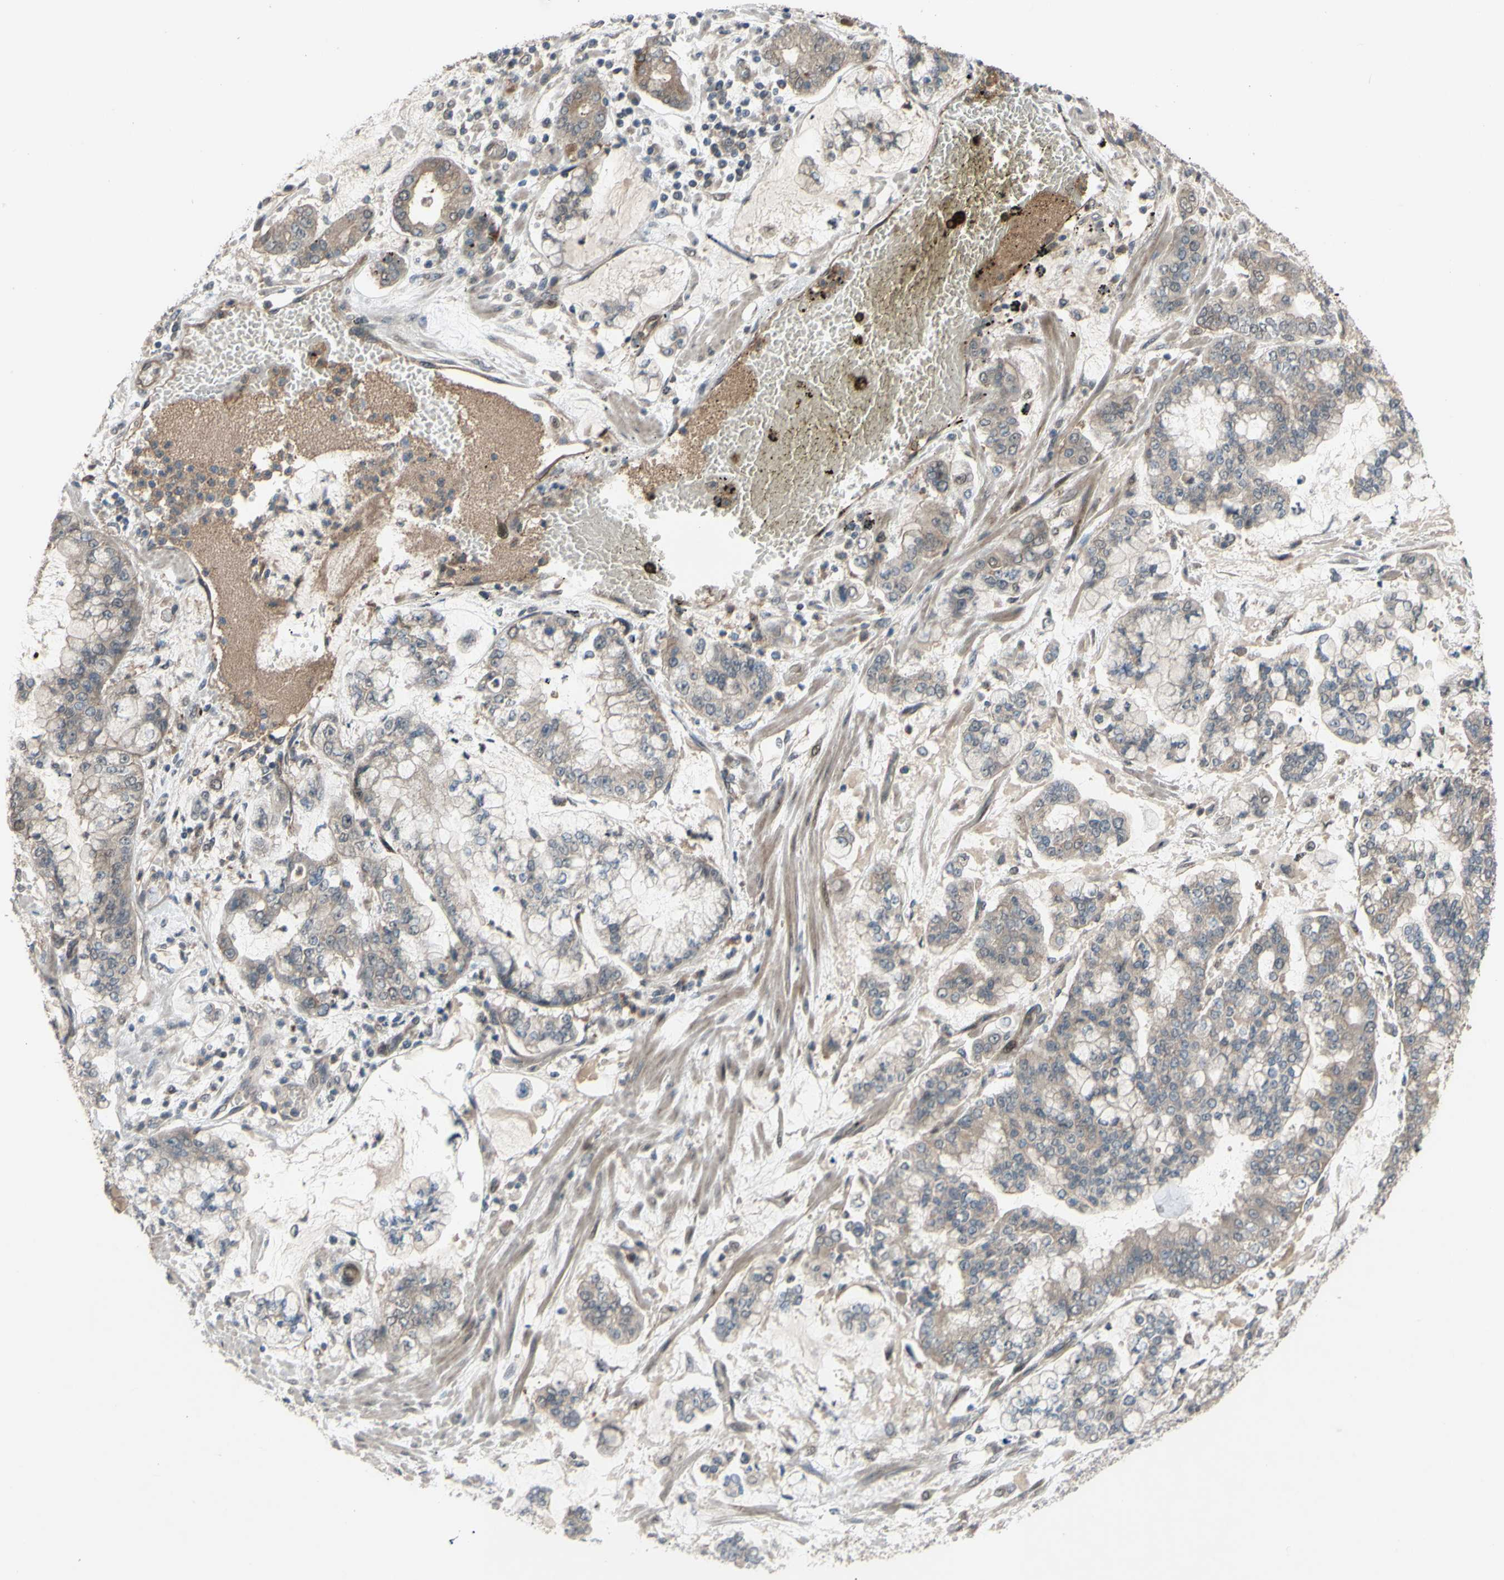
{"staining": {"intensity": "weak", "quantity": ">75%", "location": "cytoplasmic/membranous"}, "tissue": "stomach cancer", "cell_type": "Tumor cells", "image_type": "cancer", "snomed": [{"axis": "morphology", "description": "Normal tissue, NOS"}, {"axis": "morphology", "description": "Adenocarcinoma, NOS"}, {"axis": "topography", "description": "Stomach, upper"}, {"axis": "topography", "description": "Stomach"}], "caption": "This is an image of immunohistochemistry (IHC) staining of adenocarcinoma (stomach), which shows weak positivity in the cytoplasmic/membranous of tumor cells.", "gene": "SHROOM4", "patient": {"sex": "male", "age": 76}}